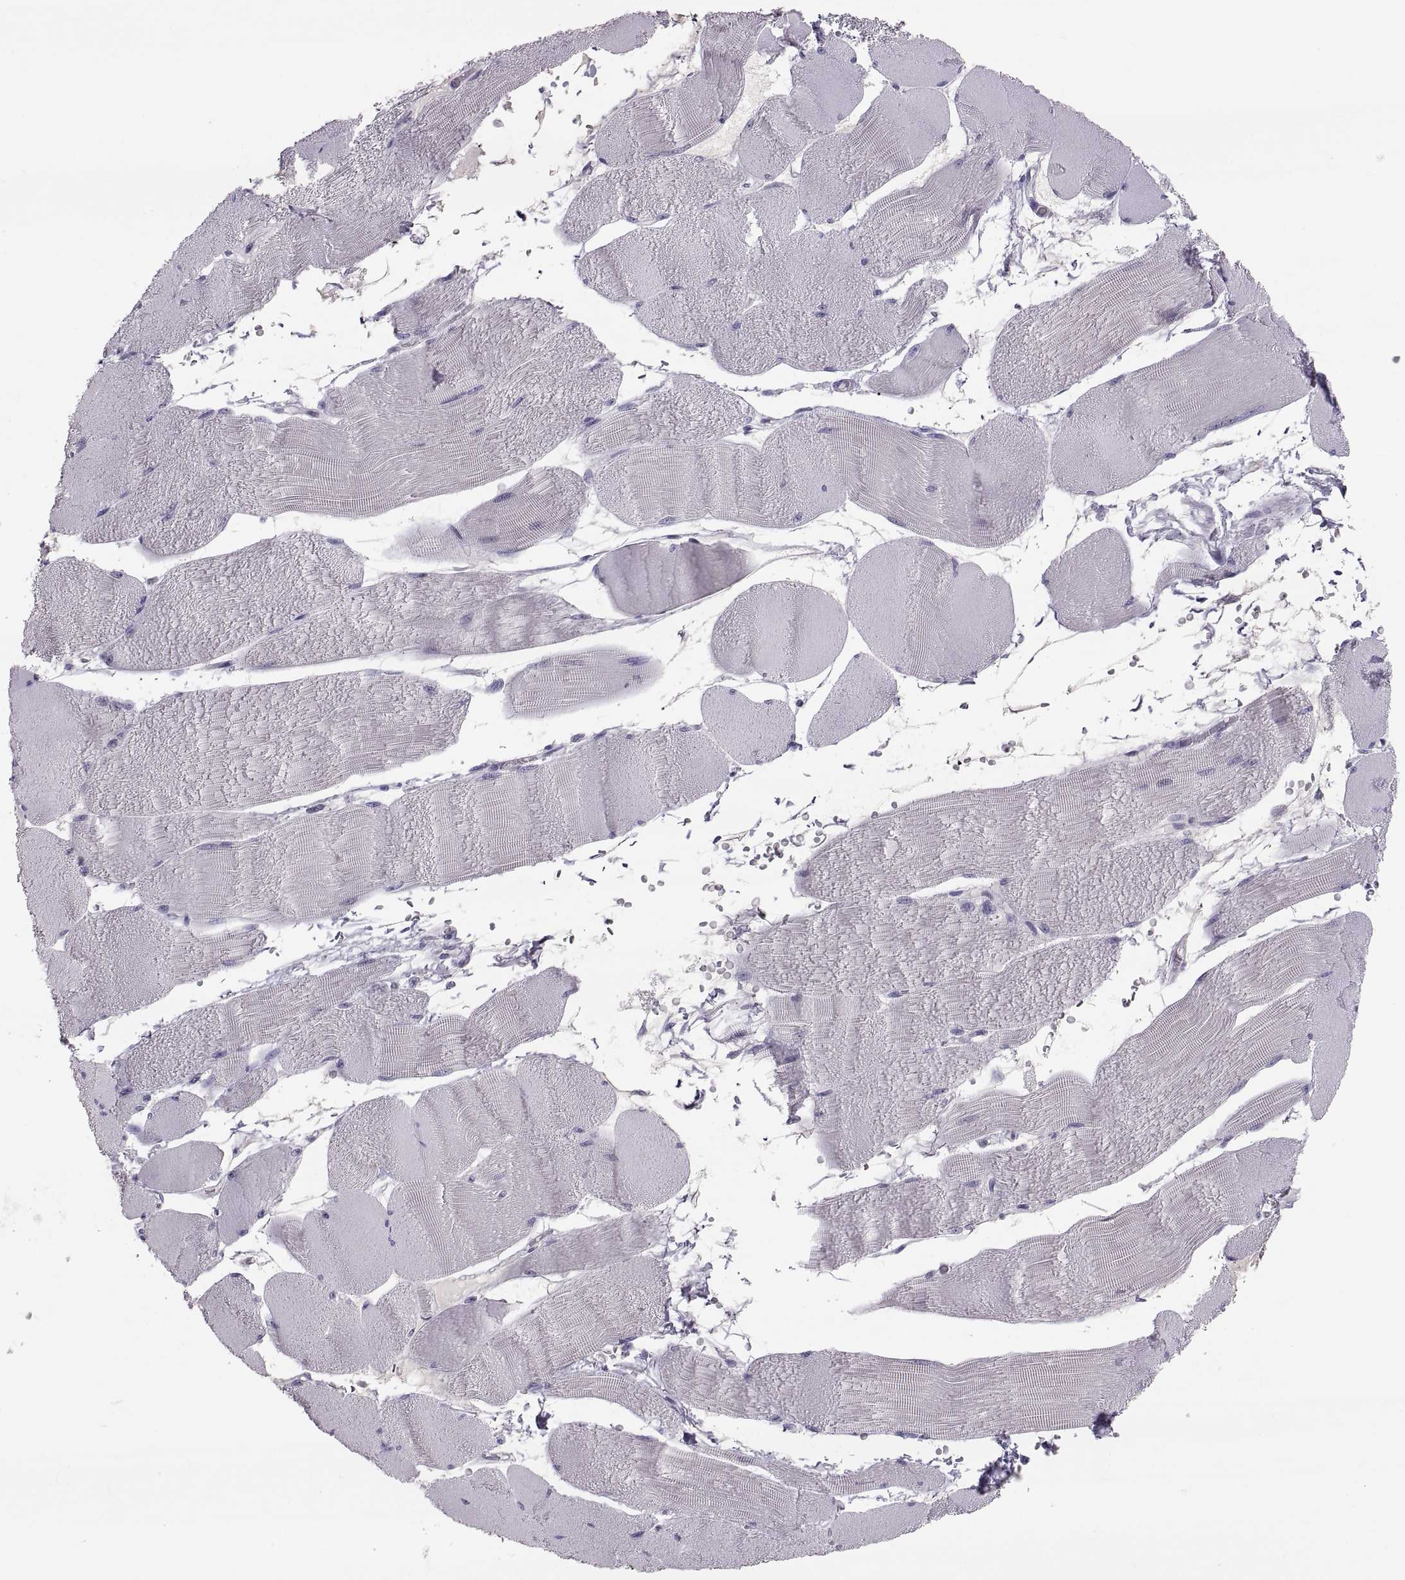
{"staining": {"intensity": "negative", "quantity": "none", "location": "none"}, "tissue": "skeletal muscle", "cell_type": "Myocytes", "image_type": "normal", "snomed": [{"axis": "morphology", "description": "Normal tissue, NOS"}, {"axis": "topography", "description": "Skeletal muscle"}], "caption": "DAB (3,3'-diaminobenzidine) immunohistochemical staining of benign skeletal muscle shows no significant expression in myocytes.", "gene": "PTN", "patient": {"sex": "male", "age": 56}}